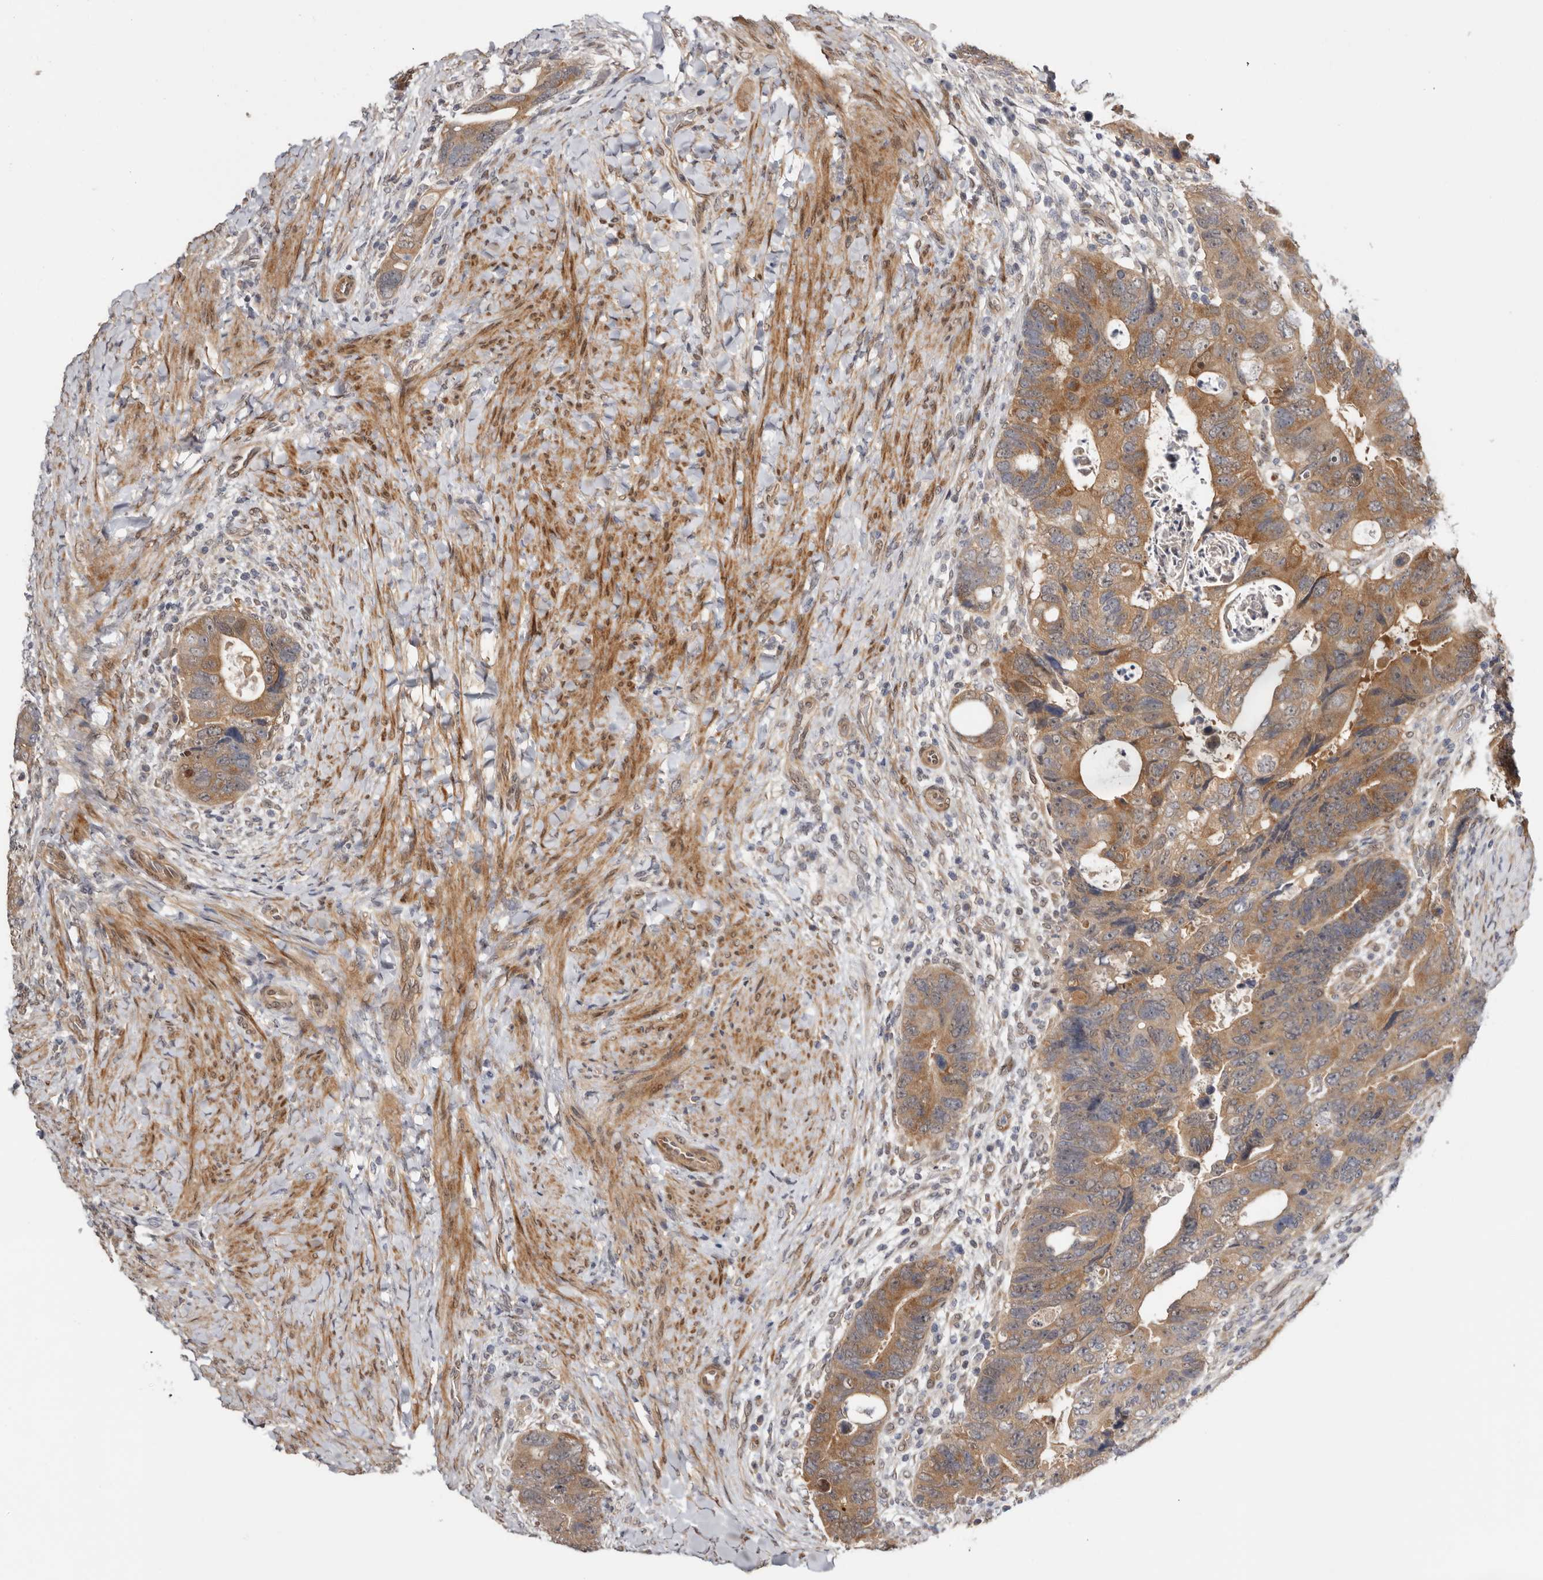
{"staining": {"intensity": "moderate", "quantity": ">75%", "location": "cytoplasmic/membranous"}, "tissue": "colorectal cancer", "cell_type": "Tumor cells", "image_type": "cancer", "snomed": [{"axis": "morphology", "description": "Adenocarcinoma, NOS"}, {"axis": "topography", "description": "Rectum"}], "caption": "Colorectal cancer stained with a protein marker exhibits moderate staining in tumor cells.", "gene": "SBDS", "patient": {"sex": "male", "age": 59}}